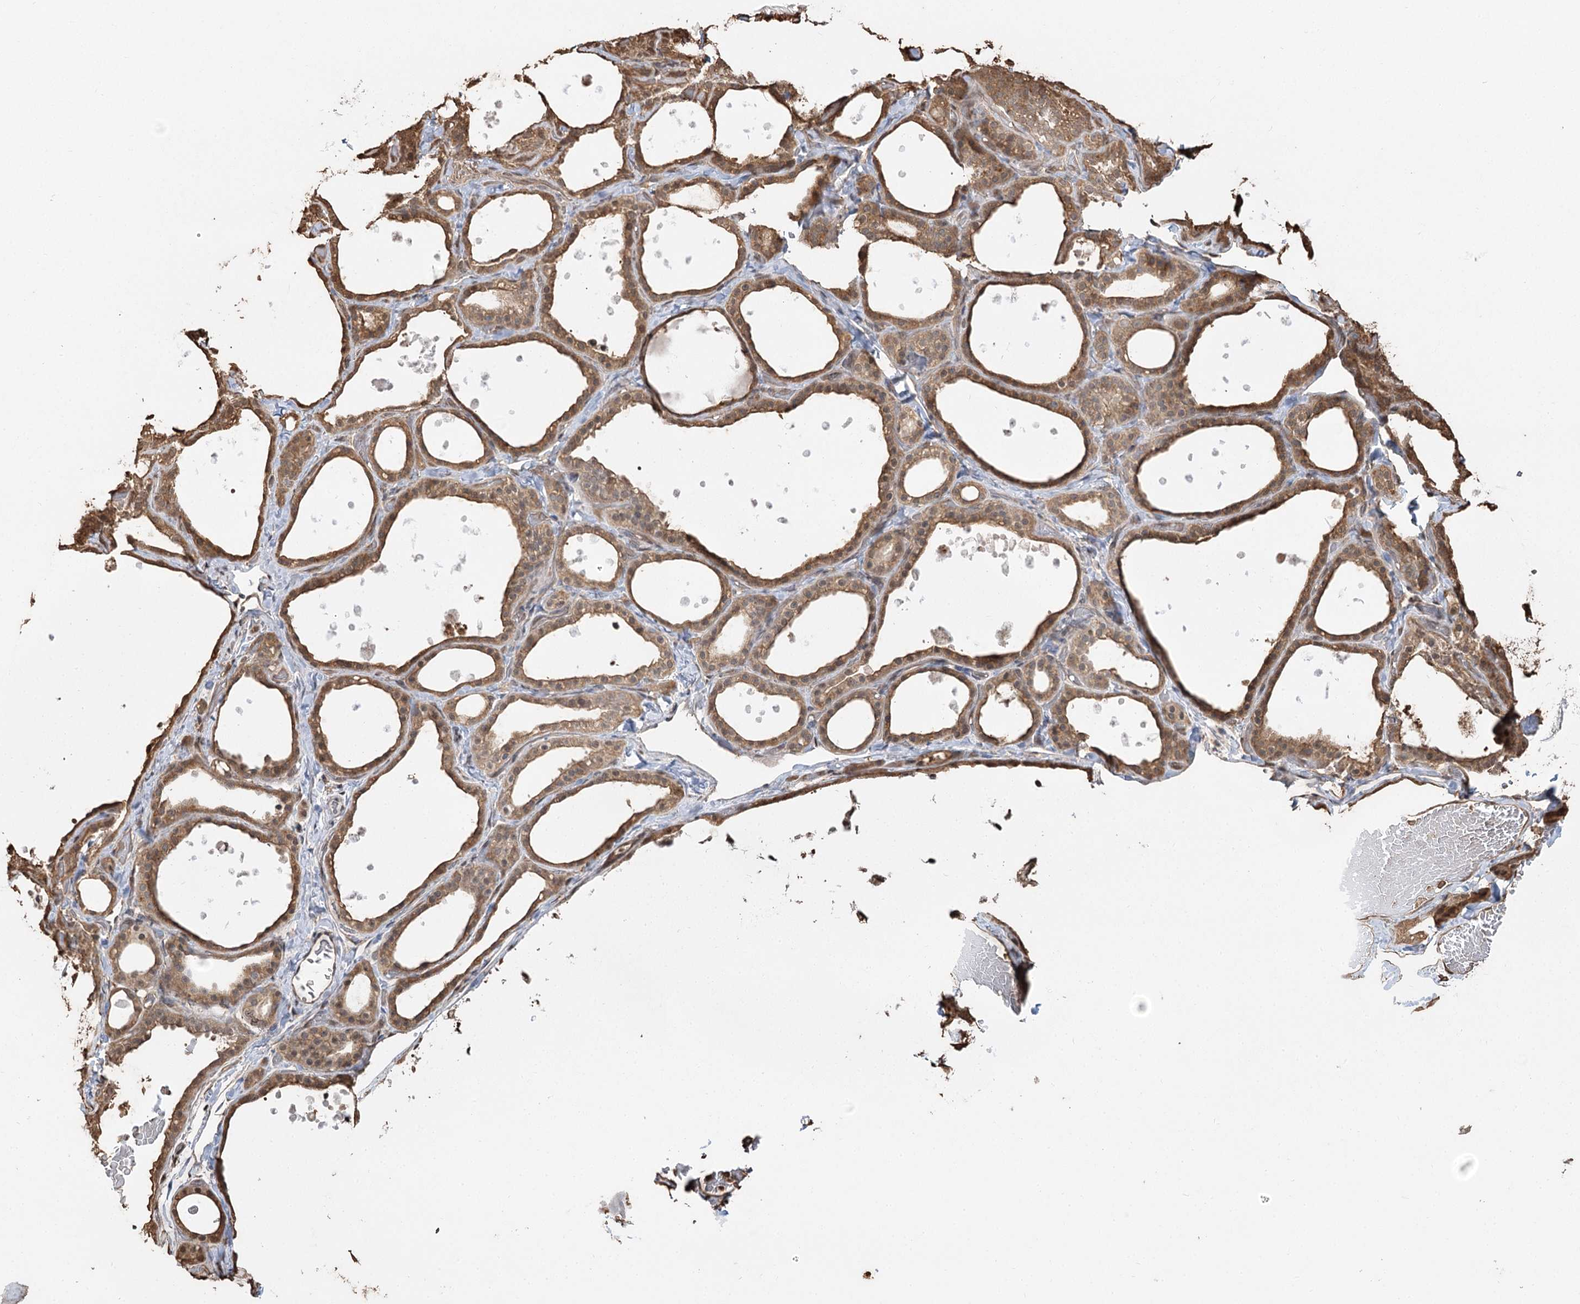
{"staining": {"intensity": "moderate", "quantity": ">75%", "location": "cytoplasmic/membranous,nuclear"}, "tissue": "thyroid gland", "cell_type": "Glandular cells", "image_type": "normal", "snomed": [{"axis": "morphology", "description": "Normal tissue, NOS"}, {"axis": "topography", "description": "Thyroid gland"}], "caption": "A high-resolution micrograph shows immunohistochemistry (IHC) staining of unremarkable thyroid gland, which exhibits moderate cytoplasmic/membranous,nuclear expression in approximately >75% of glandular cells. The staining was performed using DAB, with brown indicating positive protein expression. Nuclei are stained blue with hematoxylin.", "gene": "PLCH1", "patient": {"sex": "female", "age": 44}}